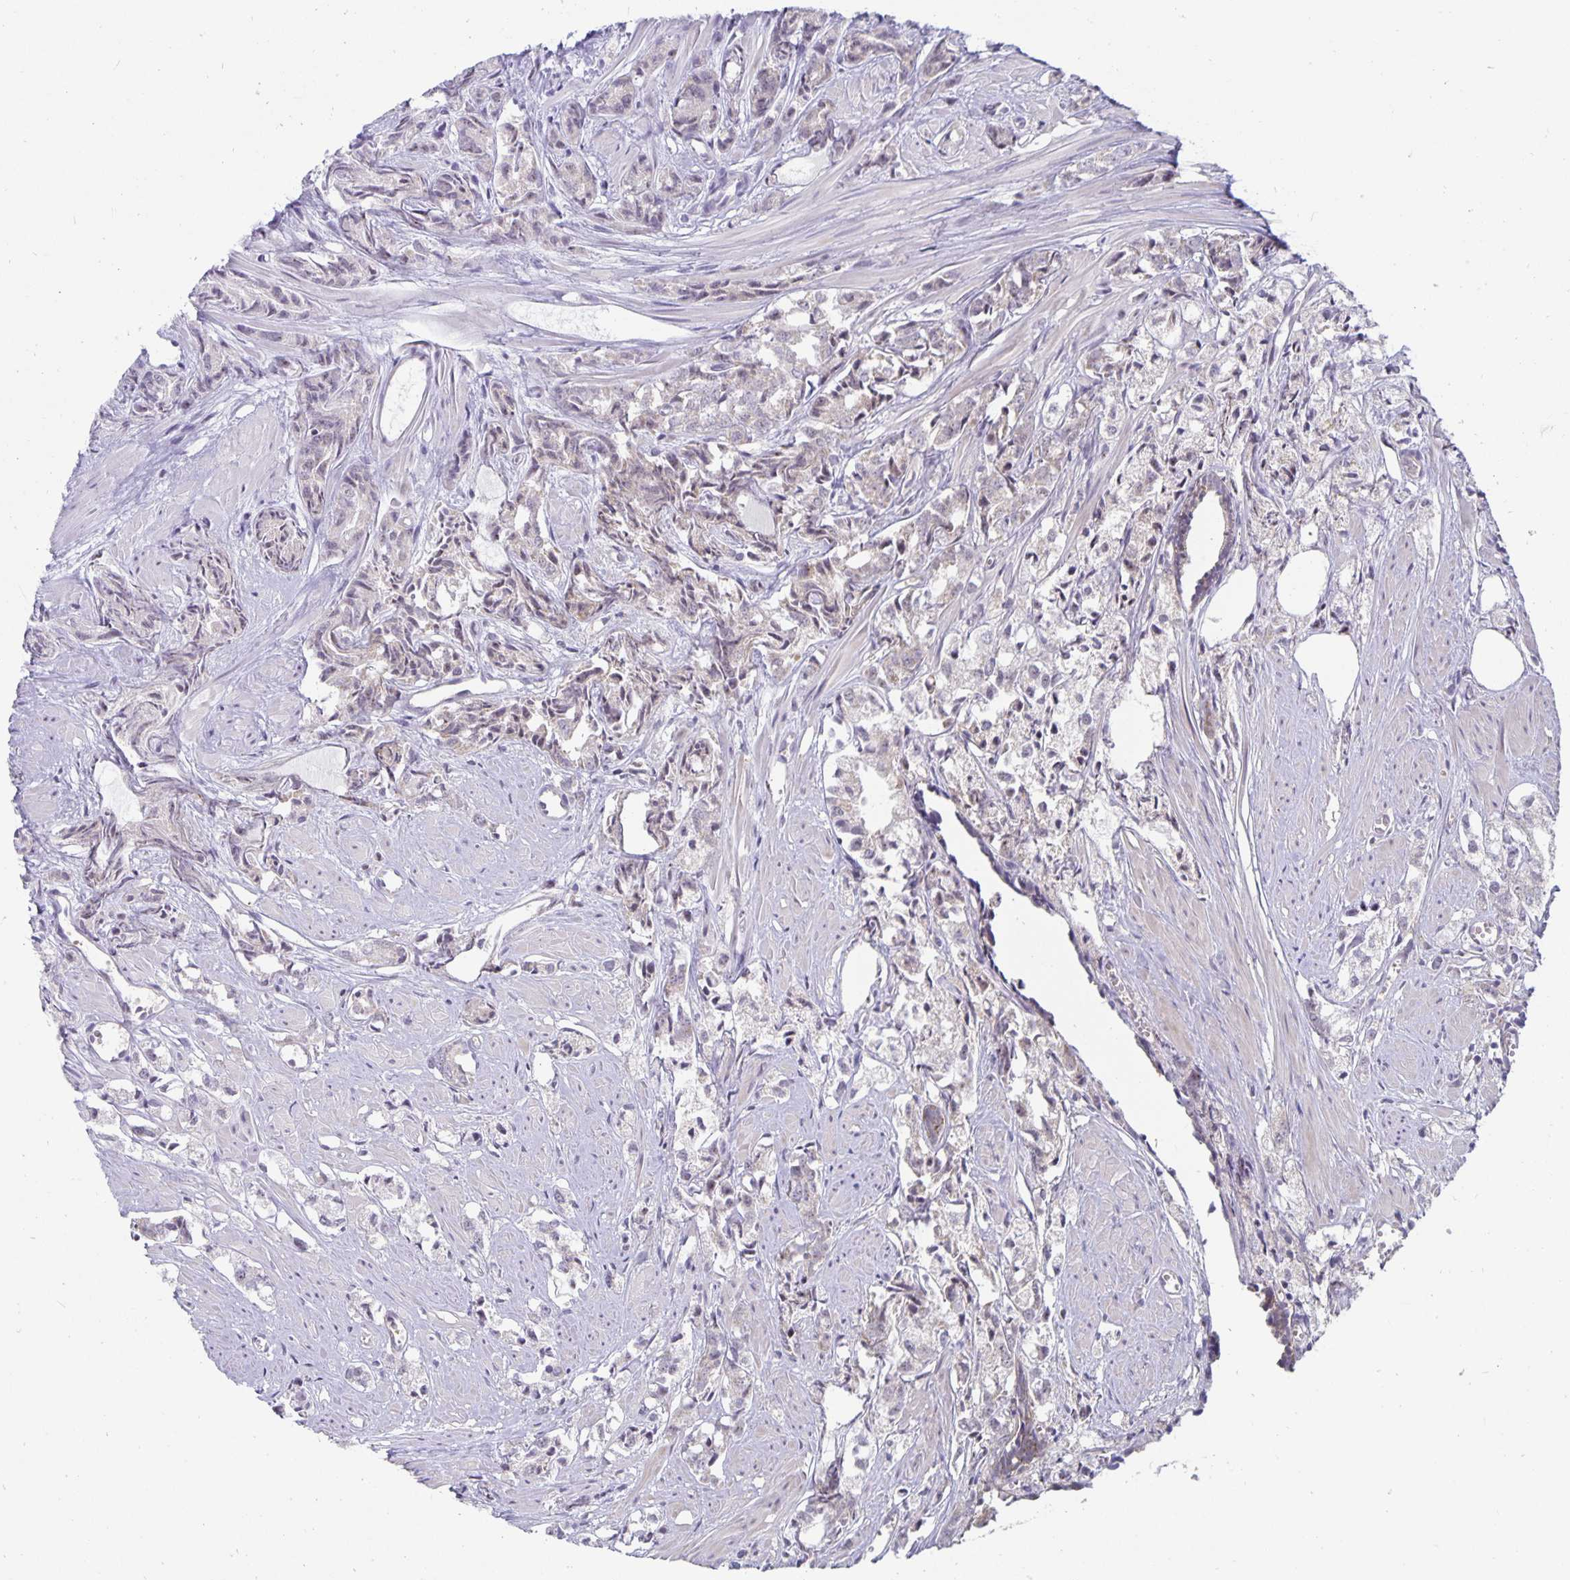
{"staining": {"intensity": "negative", "quantity": "none", "location": "none"}, "tissue": "prostate cancer", "cell_type": "Tumor cells", "image_type": "cancer", "snomed": [{"axis": "morphology", "description": "Adenocarcinoma, High grade"}, {"axis": "topography", "description": "Prostate"}], "caption": "High magnification brightfield microscopy of prostate cancer (high-grade adenocarcinoma) stained with DAB (brown) and counterstained with hematoxylin (blue): tumor cells show no significant staining.", "gene": "EXOC6B", "patient": {"sex": "male", "age": 58}}